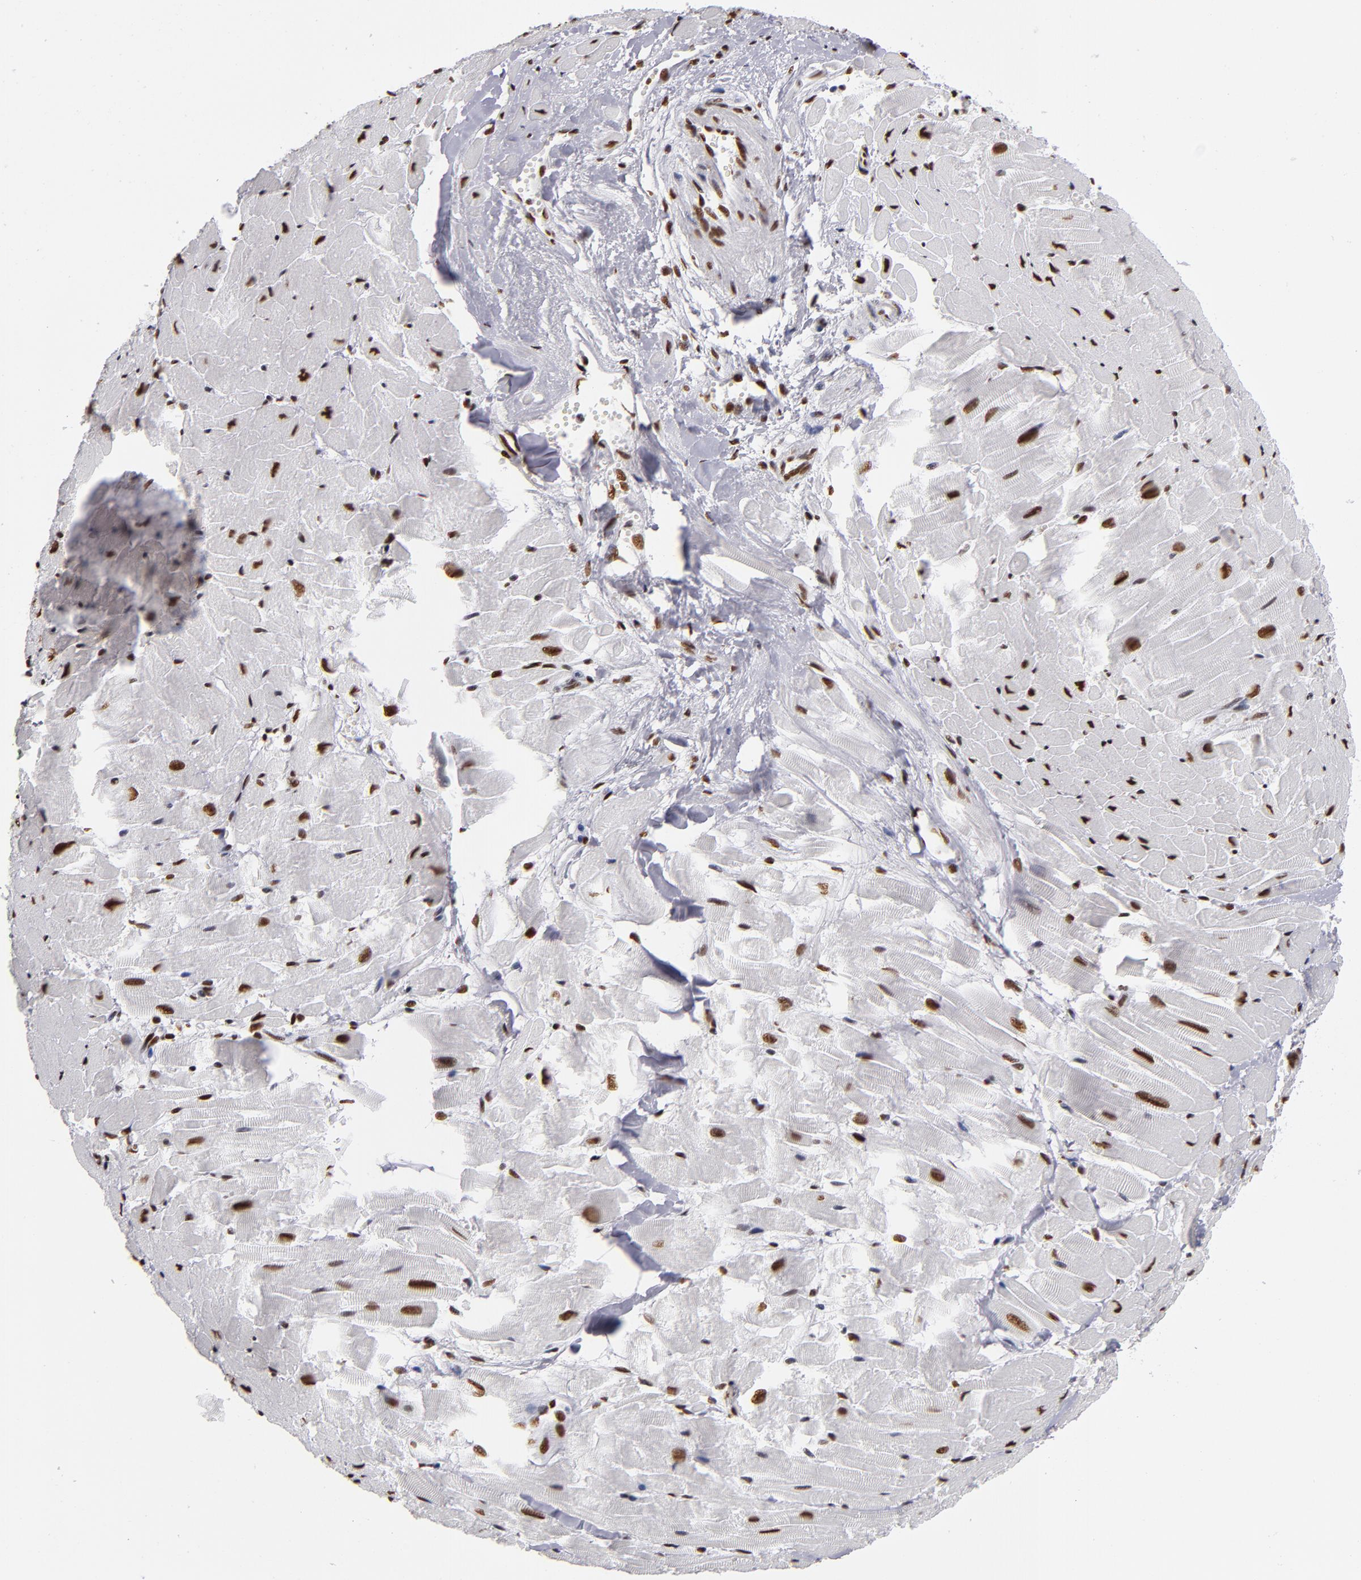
{"staining": {"intensity": "strong", "quantity": ">75%", "location": "nuclear"}, "tissue": "heart muscle", "cell_type": "Cardiomyocytes", "image_type": "normal", "snomed": [{"axis": "morphology", "description": "Normal tissue, NOS"}, {"axis": "topography", "description": "Heart"}], "caption": "High-magnification brightfield microscopy of unremarkable heart muscle stained with DAB (3,3'-diaminobenzidine) (brown) and counterstained with hematoxylin (blue). cardiomyocytes exhibit strong nuclear expression is identified in about>75% of cells.", "gene": "MRE11", "patient": {"sex": "female", "age": 19}}